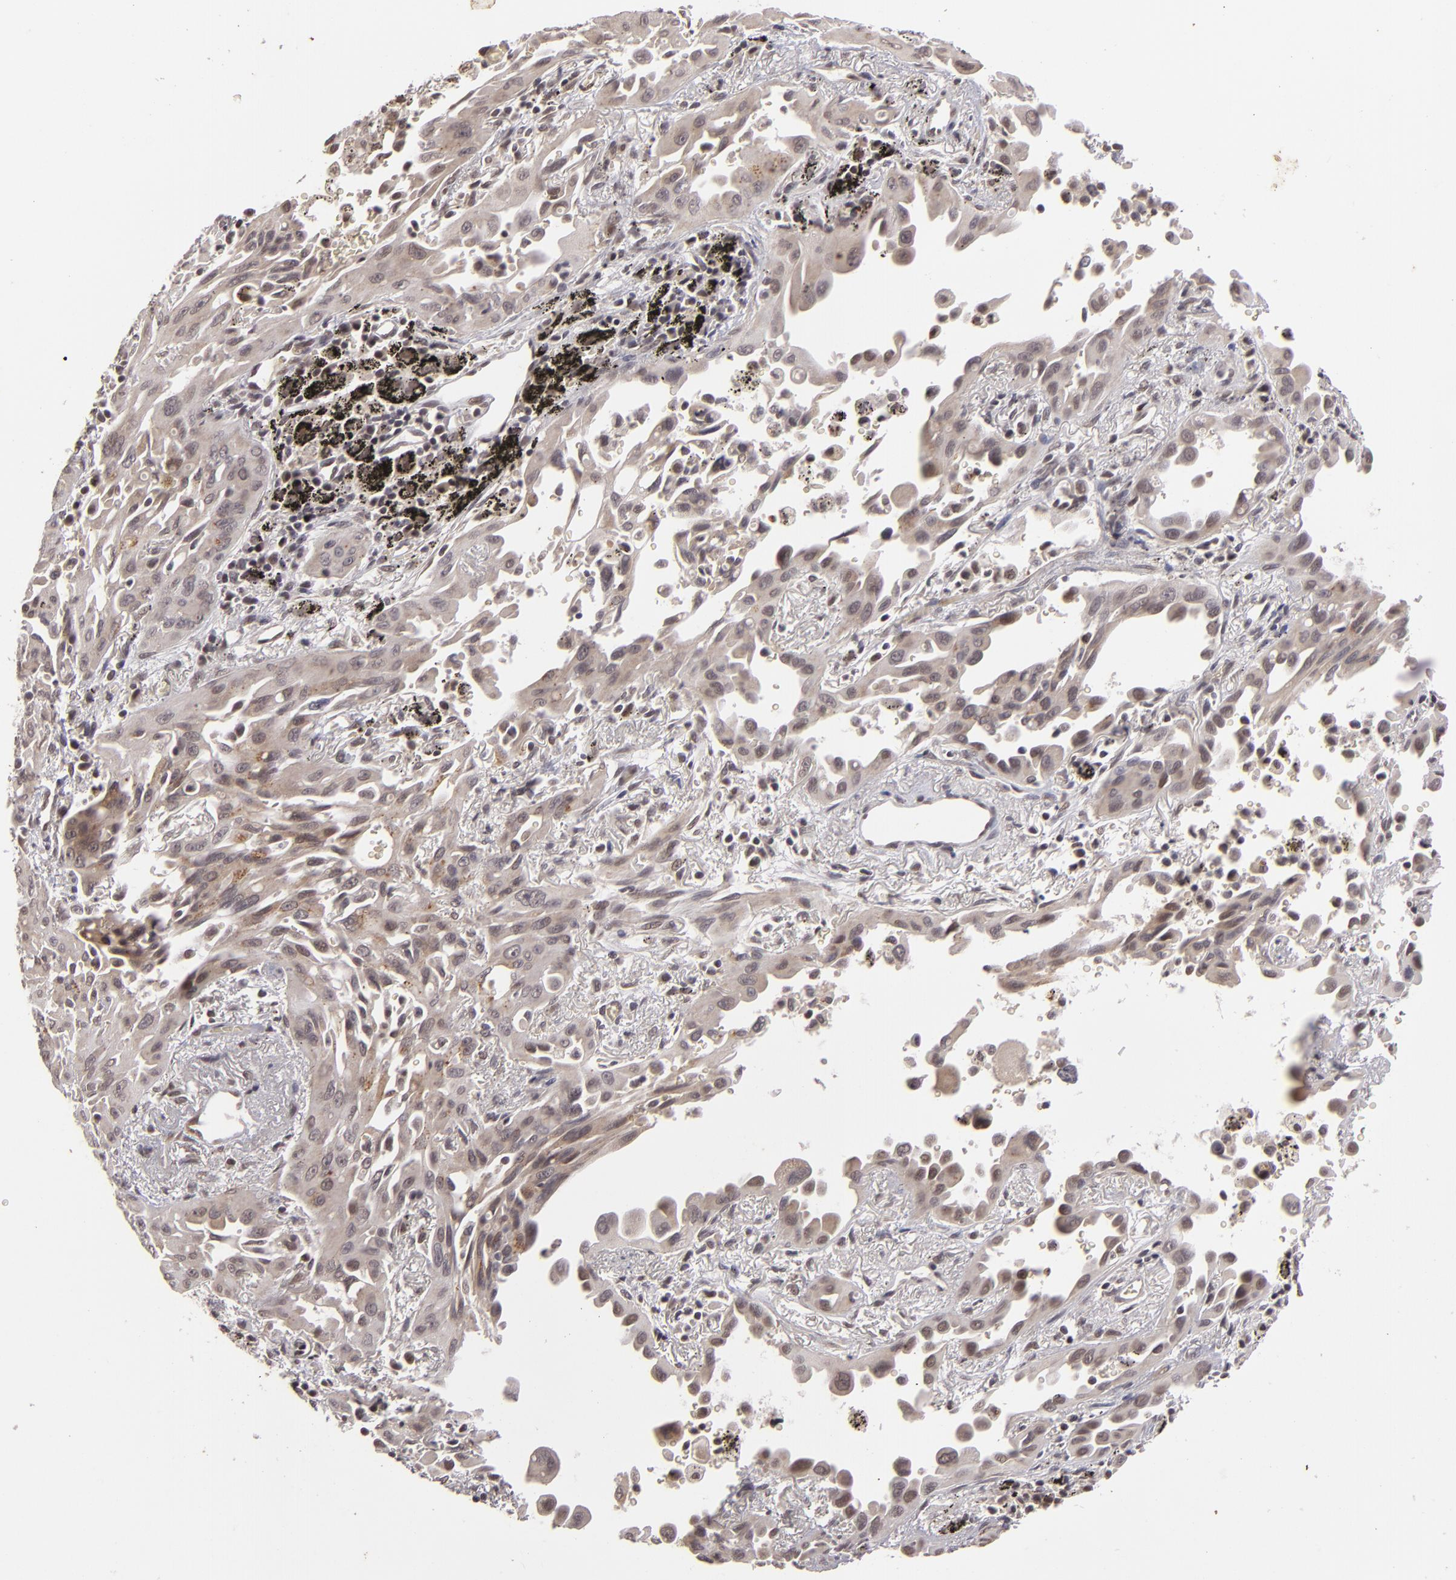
{"staining": {"intensity": "weak", "quantity": "25%-75%", "location": "cytoplasmic/membranous"}, "tissue": "lung cancer", "cell_type": "Tumor cells", "image_type": "cancer", "snomed": [{"axis": "morphology", "description": "Adenocarcinoma, NOS"}, {"axis": "topography", "description": "Lung"}], "caption": "Immunohistochemical staining of human lung cancer exhibits weak cytoplasmic/membranous protein expression in about 25%-75% of tumor cells.", "gene": "DFFA", "patient": {"sex": "male", "age": 68}}